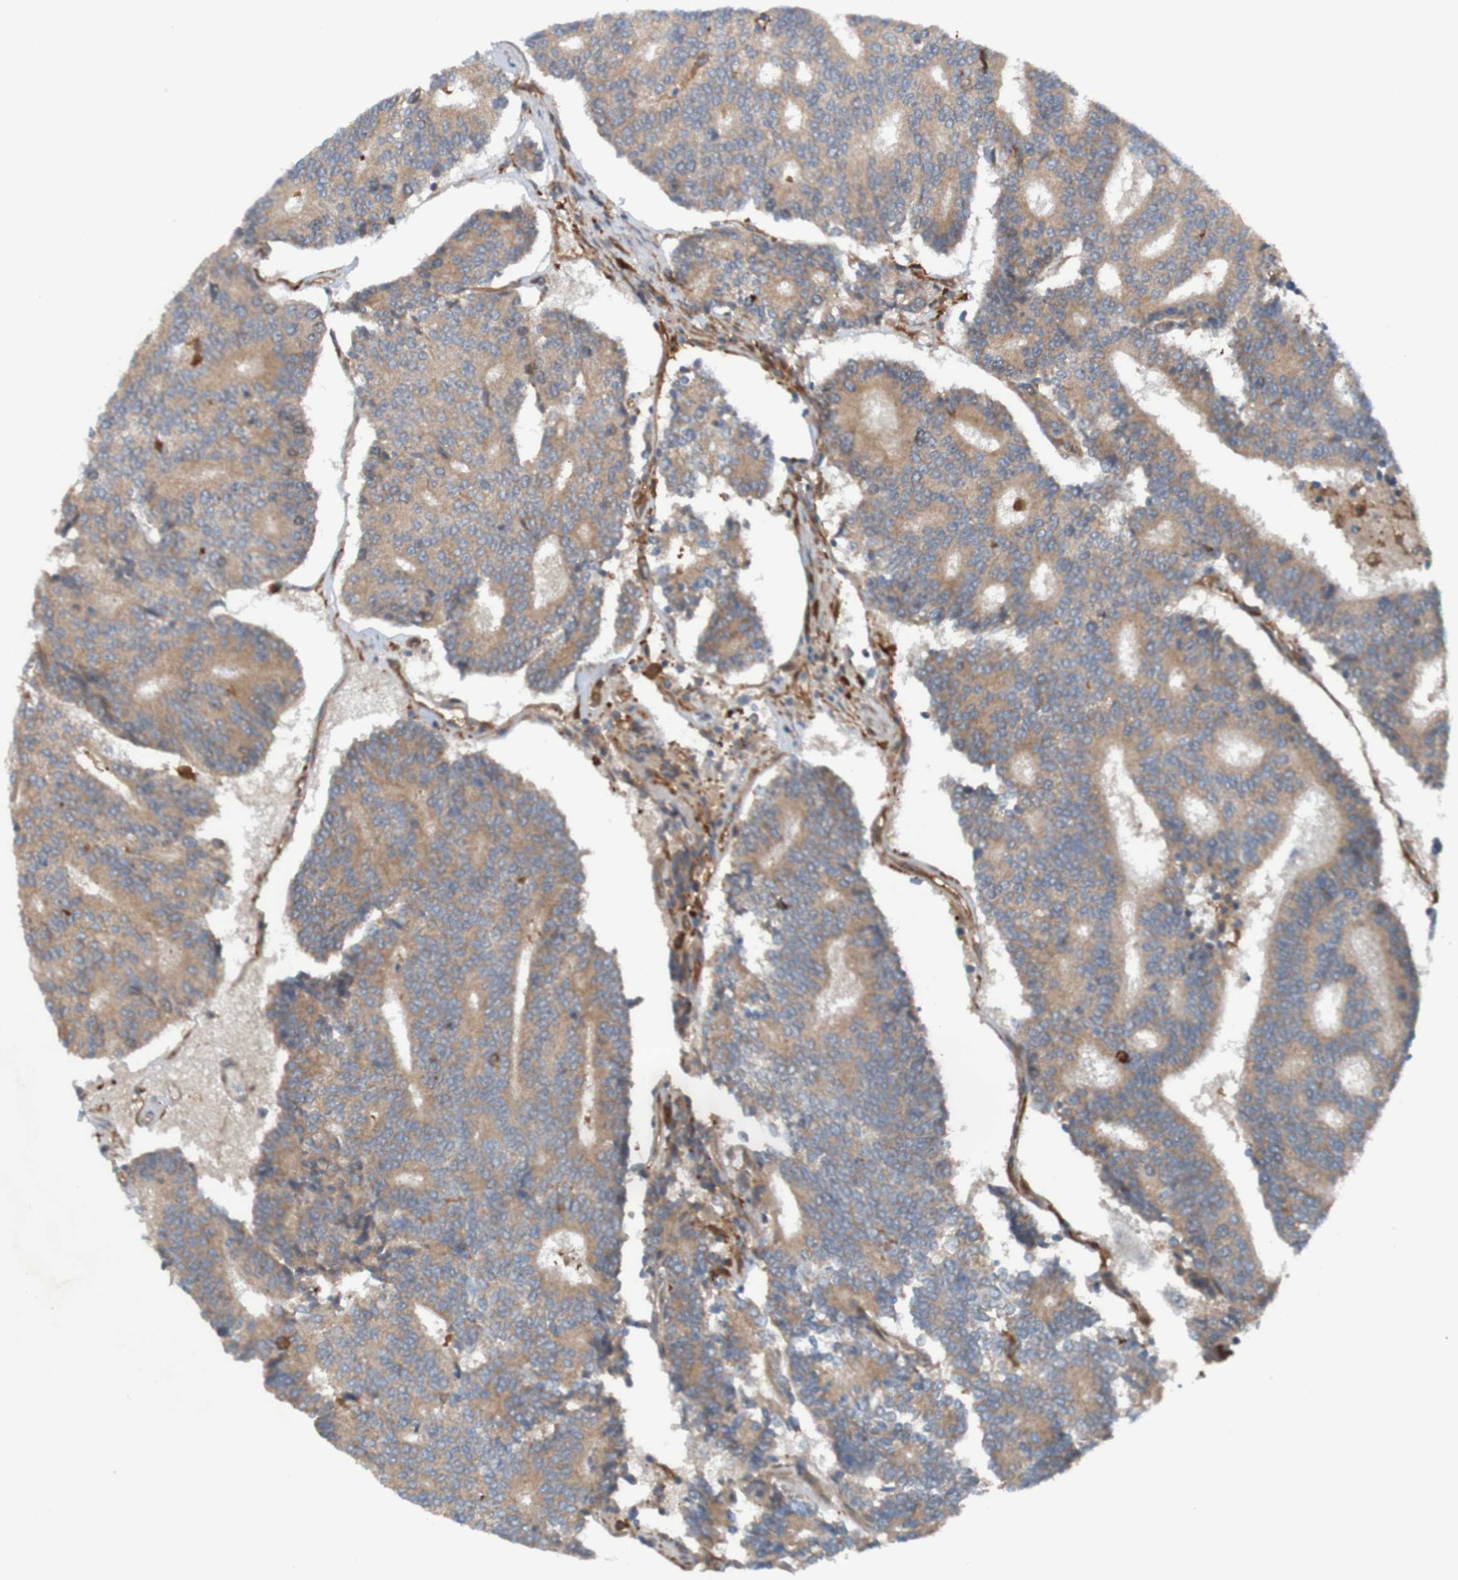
{"staining": {"intensity": "moderate", "quantity": ">75%", "location": "cytoplasmic/membranous"}, "tissue": "prostate cancer", "cell_type": "Tumor cells", "image_type": "cancer", "snomed": [{"axis": "morphology", "description": "Normal tissue, NOS"}, {"axis": "morphology", "description": "Adenocarcinoma, High grade"}, {"axis": "topography", "description": "Prostate"}, {"axis": "topography", "description": "Seminal veicle"}], "caption": "Brown immunohistochemical staining in prostate adenocarcinoma (high-grade) displays moderate cytoplasmic/membranous expression in approximately >75% of tumor cells.", "gene": "DNAJC4", "patient": {"sex": "male", "age": 55}}